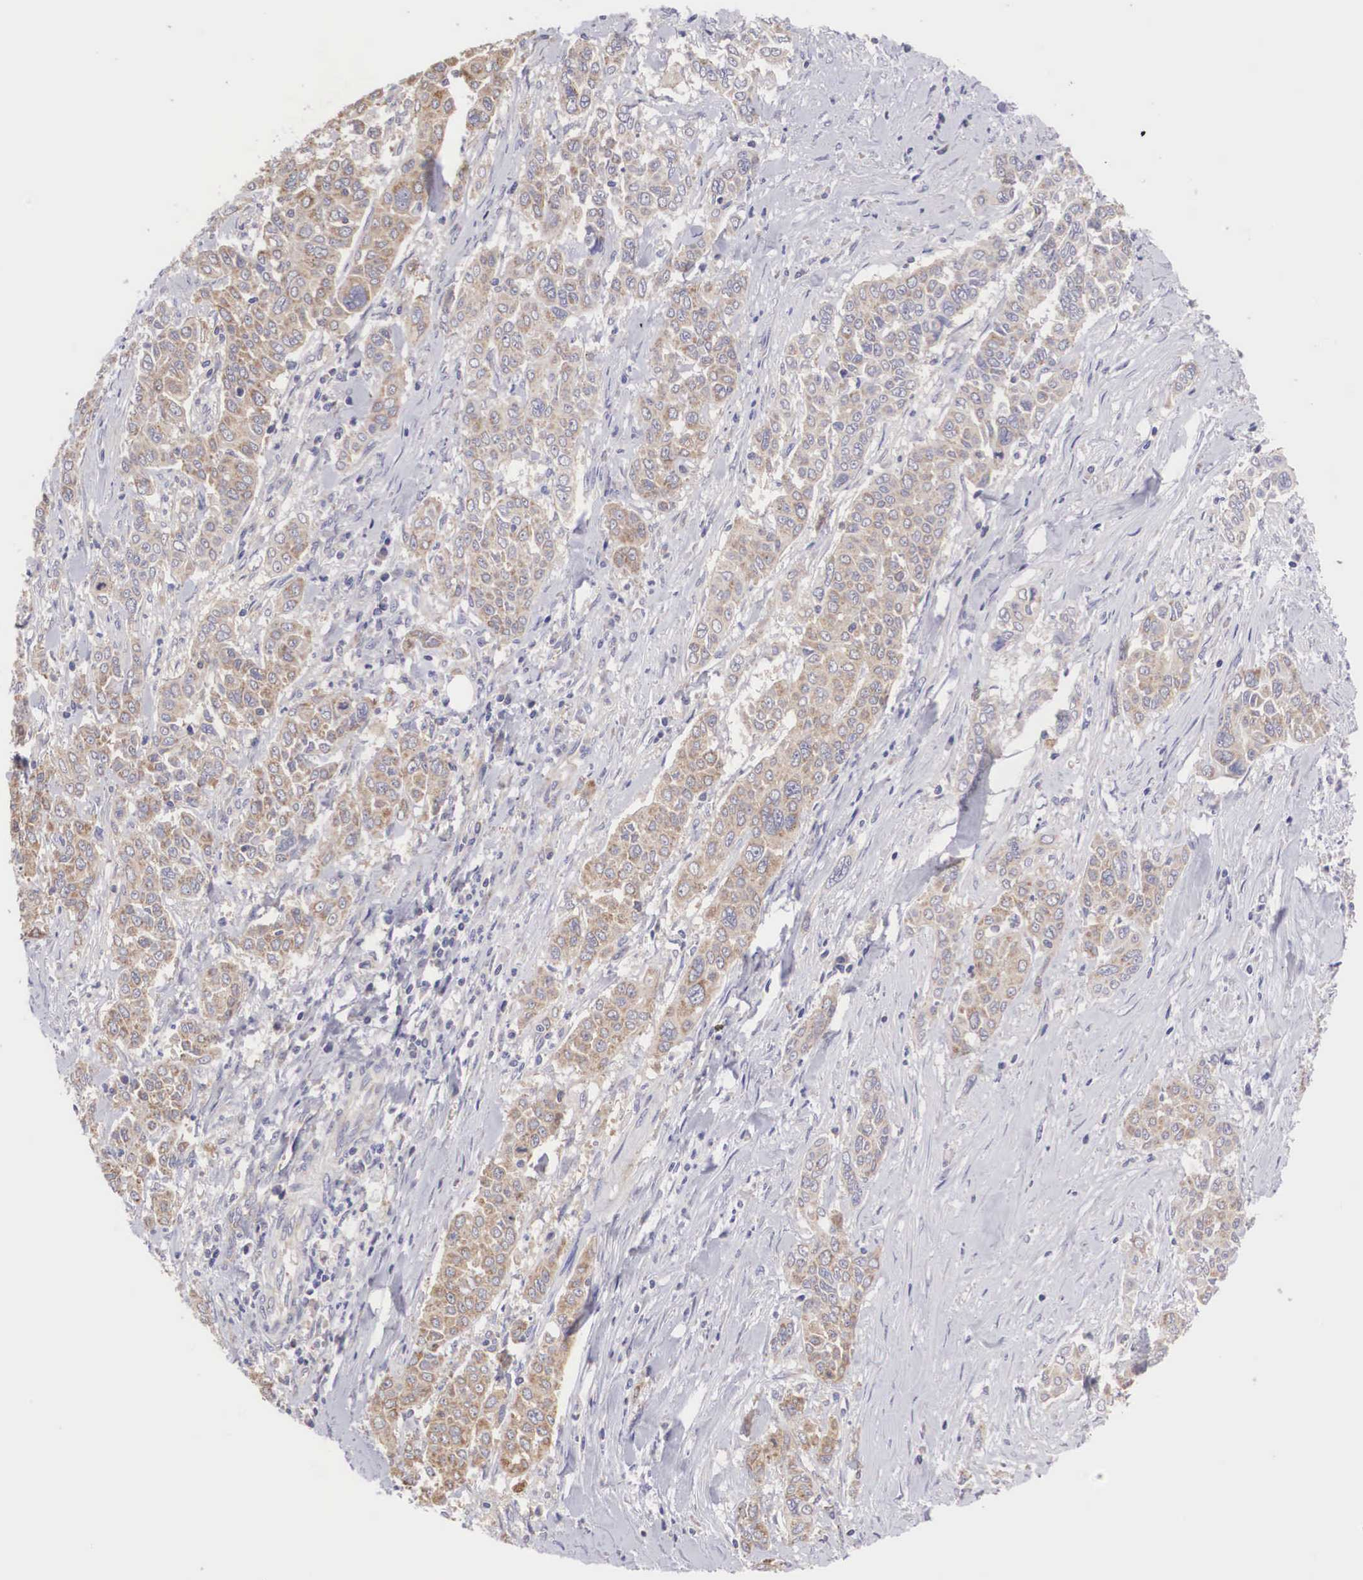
{"staining": {"intensity": "weak", "quantity": ">75%", "location": "cytoplasmic/membranous"}, "tissue": "pancreatic cancer", "cell_type": "Tumor cells", "image_type": "cancer", "snomed": [{"axis": "morphology", "description": "Adenocarcinoma, NOS"}, {"axis": "topography", "description": "Pancreas"}], "caption": "Immunohistochemical staining of human pancreatic cancer (adenocarcinoma) shows low levels of weak cytoplasmic/membranous protein expression in about >75% of tumor cells.", "gene": "TXLNG", "patient": {"sex": "female", "age": 52}}